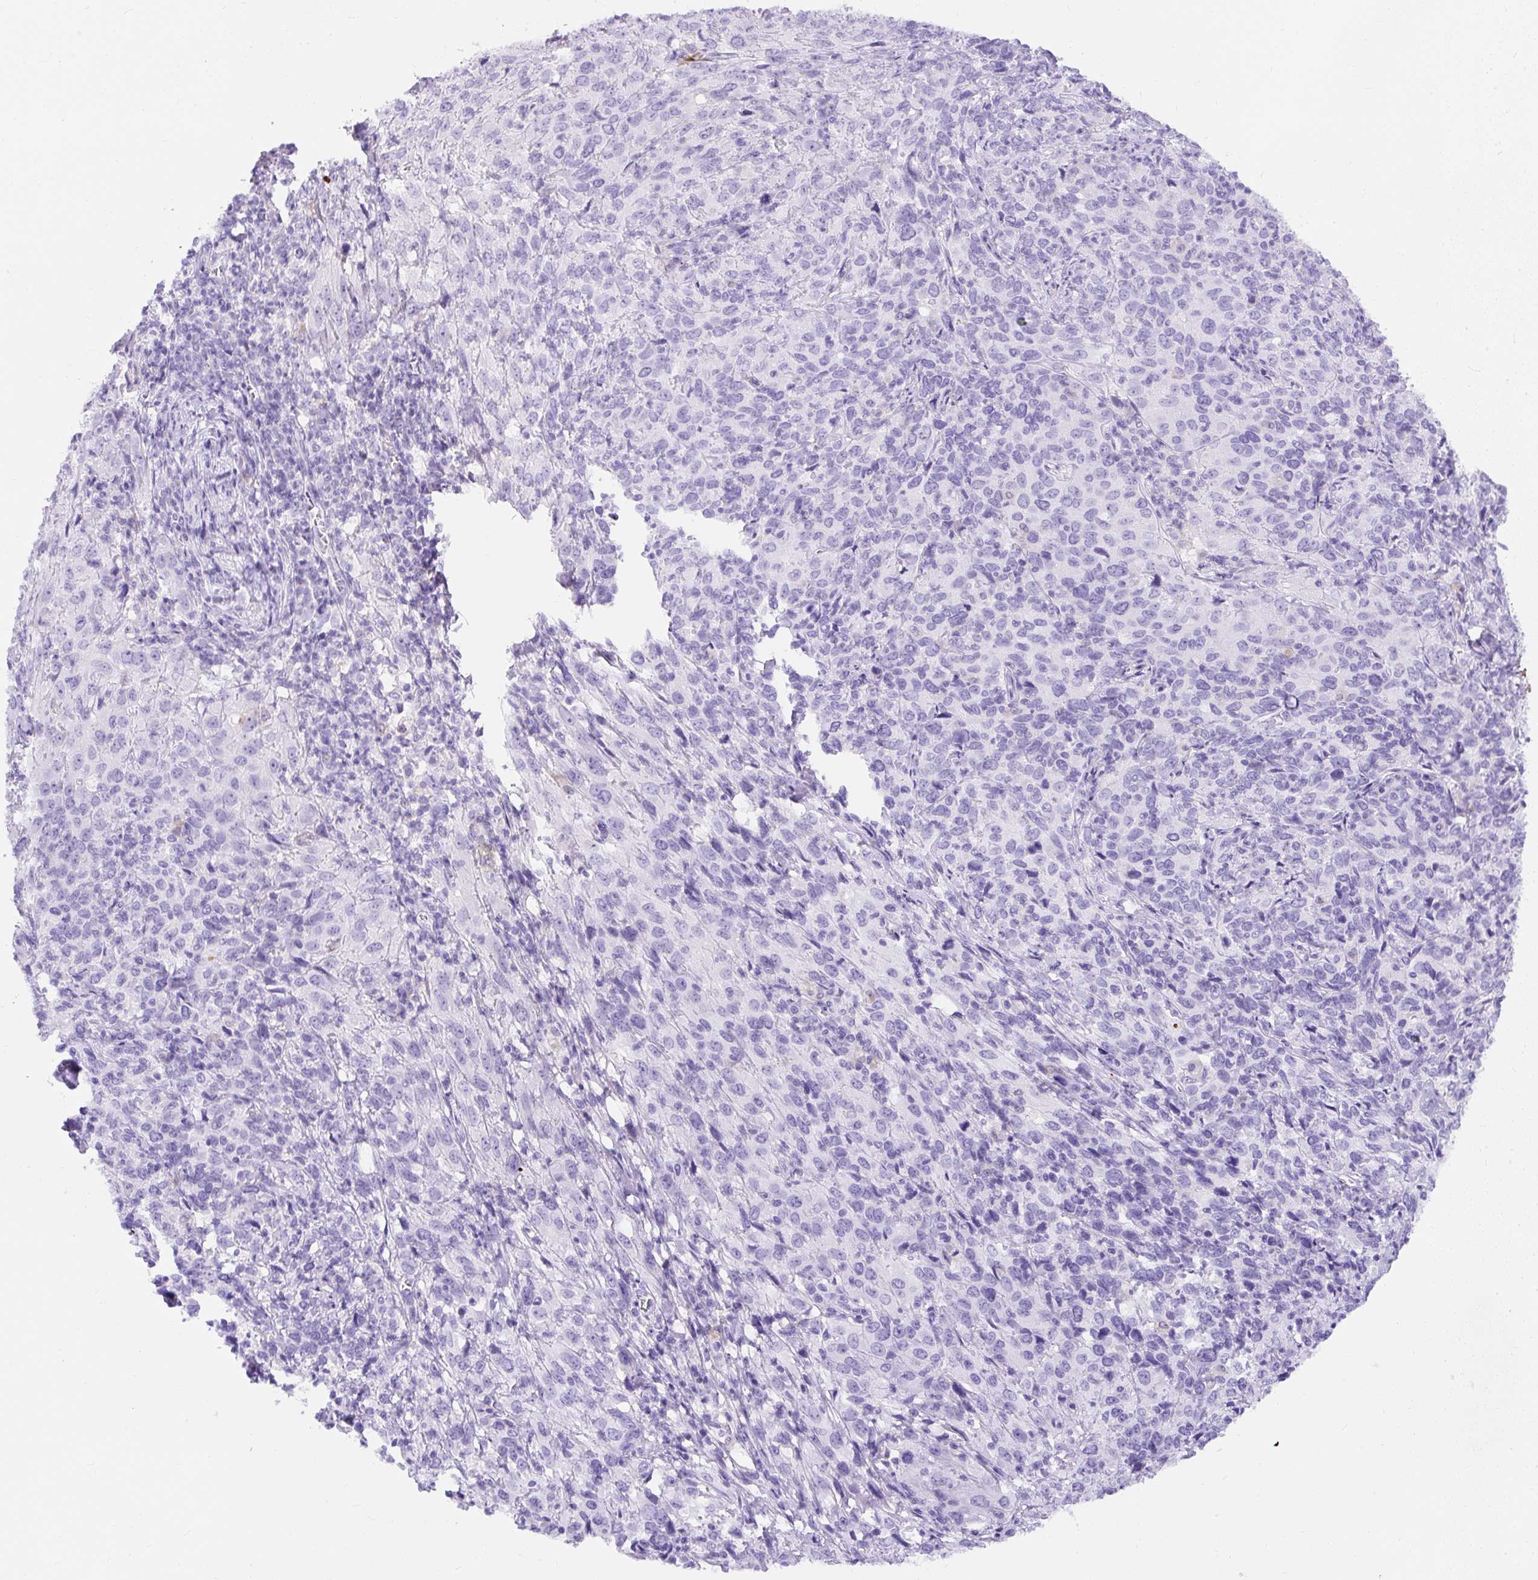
{"staining": {"intensity": "negative", "quantity": "none", "location": "none"}, "tissue": "cervical cancer", "cell_type": "Tumor cells", "image_type": "cancer", "snomed": [{"axis": "morphology", "description": "Squamous cell carcinoma, NOS"}, {"axis": "topography", "description": "Cervix"}], "caption": "Human squamous cell carcinoma (cervical) stained for a protein using immunohistochemistry exhibits no positivity in tumor cells.", "gene": "APOC4-APOC2", "patient": {"sex": "female", "age": 51}}